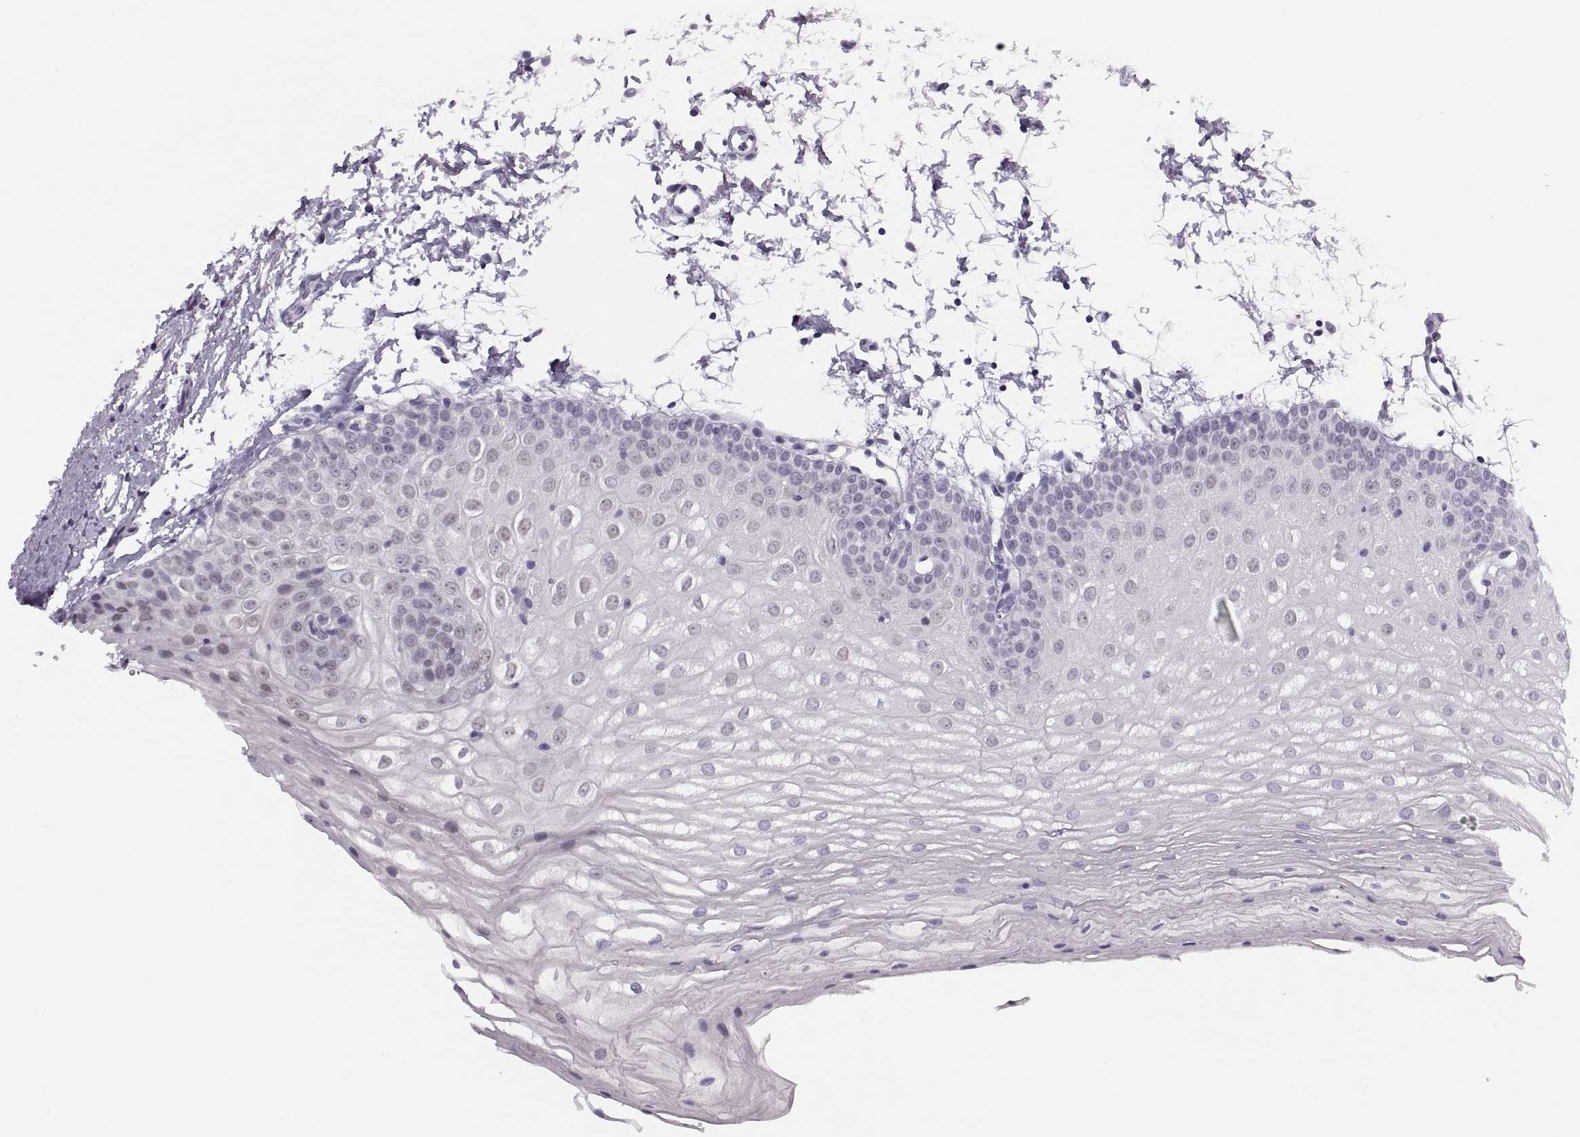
{"staining": {"intensity": "negative", "quantity": "none", "location": "none"}, "tissue": "oral mucosa", "cell_type": "Squamous epithelial cells", "image_type": "normal", "snomed": [{"axis": "morphology", "description": "Normal tissue, NOS"}, {"axis": "topography", "description": "Oral tissue"}], "caption": "The immunohistochemistry (IHC) histopathology image has no significant staining in squamous epithelial cells of oral mucosa.", "gene": "SYNGR4", "patient": {"sex": "male", "age": 72}}